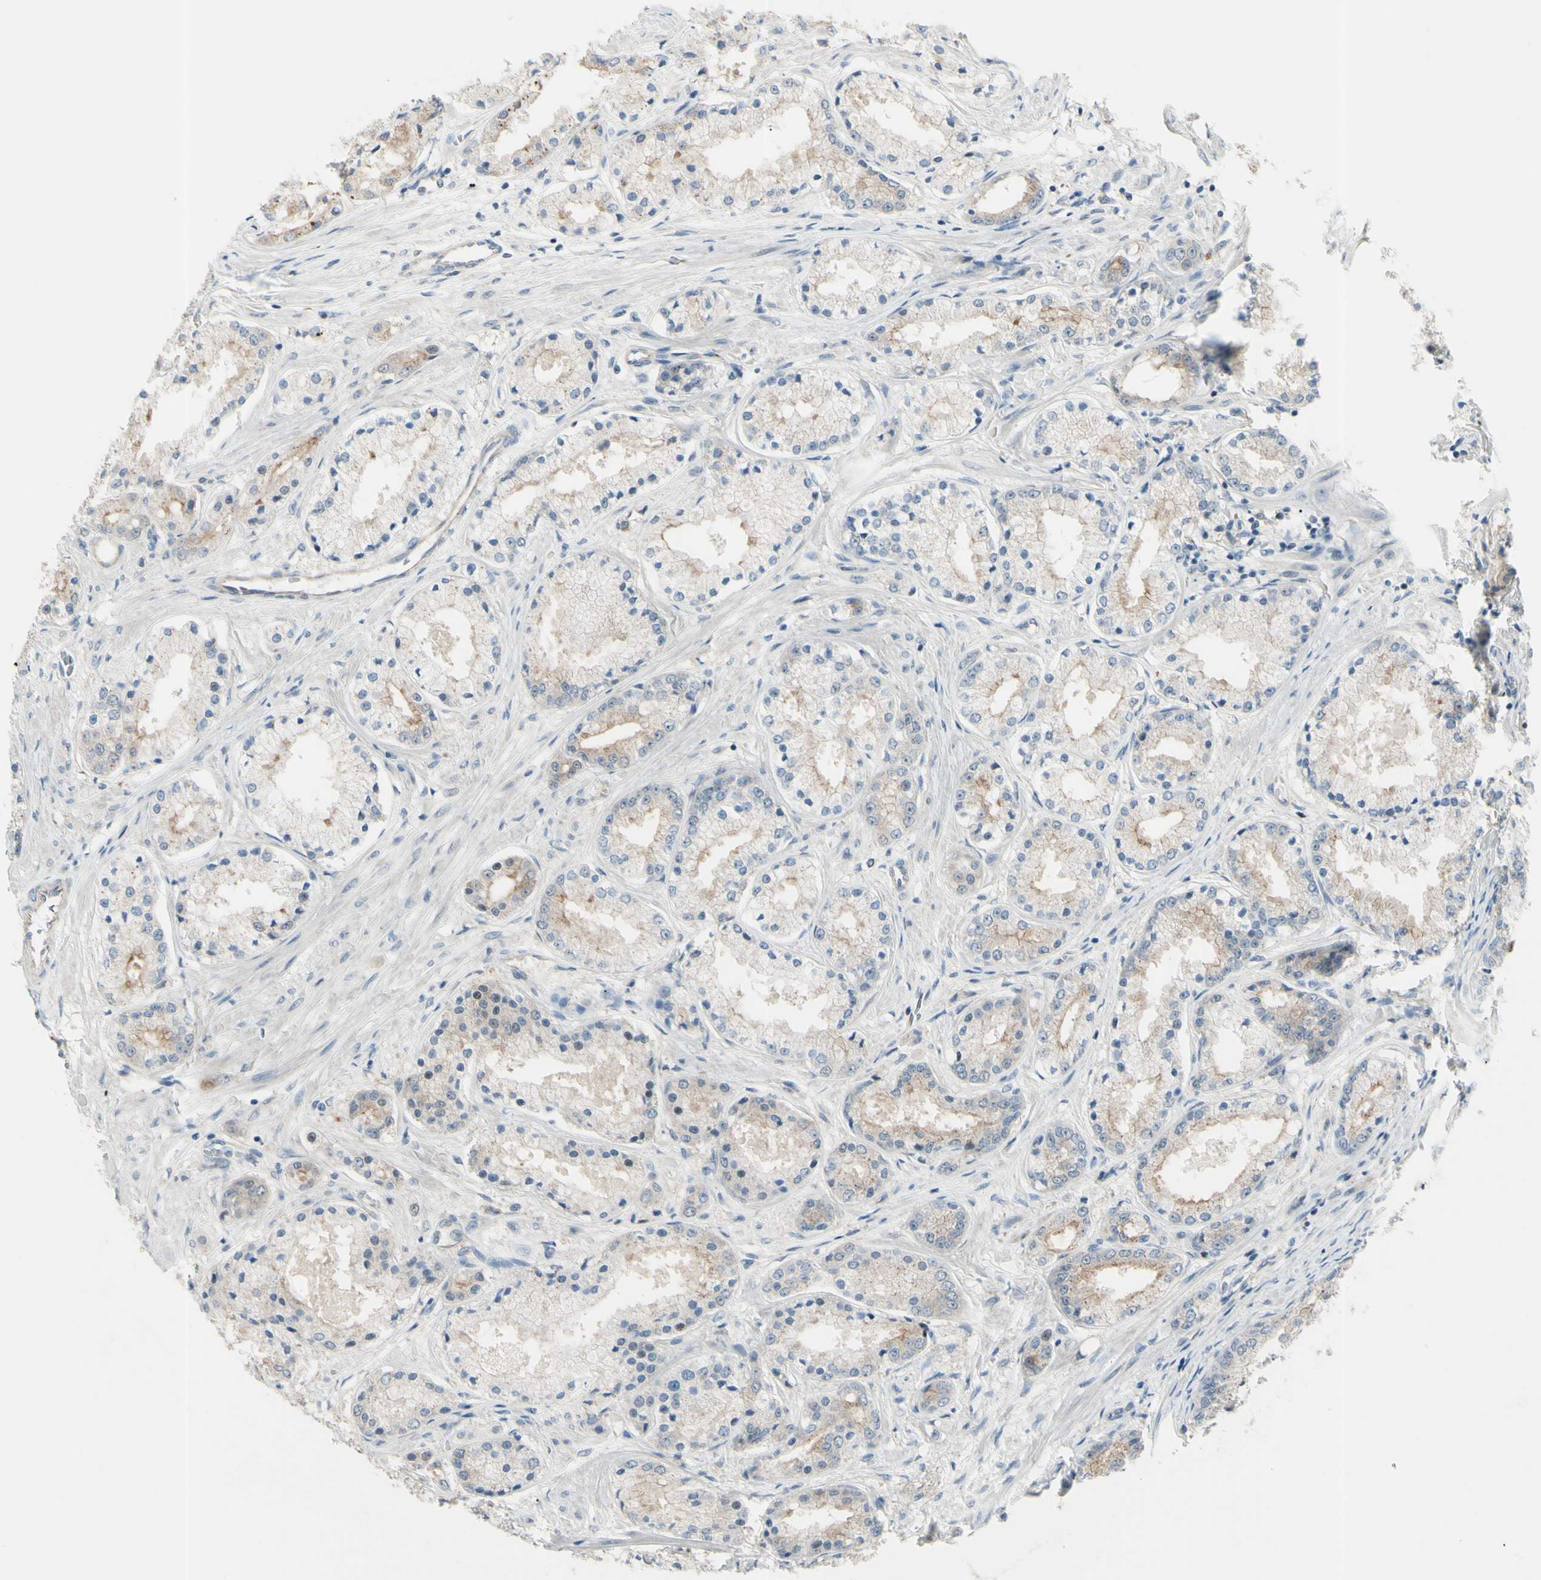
{"staining": {"intensity": "weak", "quantity": "<25%", "location": "cytoplasmic/membranous"}, "tissue": "prostate cancer", "cell_type": "Tumor cells", "image_type": "cancer", "snomed": [{"axis": "morphology", "description": "Adenocarcinoma, High grade"}, {"axis": "topography", "description": "Prostate"}], "caption": "This micrograph is of prostate cancer stained with immunohistochemistry to label a protein in brown with the nuclei are counter-stained blue. There is no staining in tumor cells.", "gene": "LMTK2", "patient": {"sex": "male", "age": 59}}